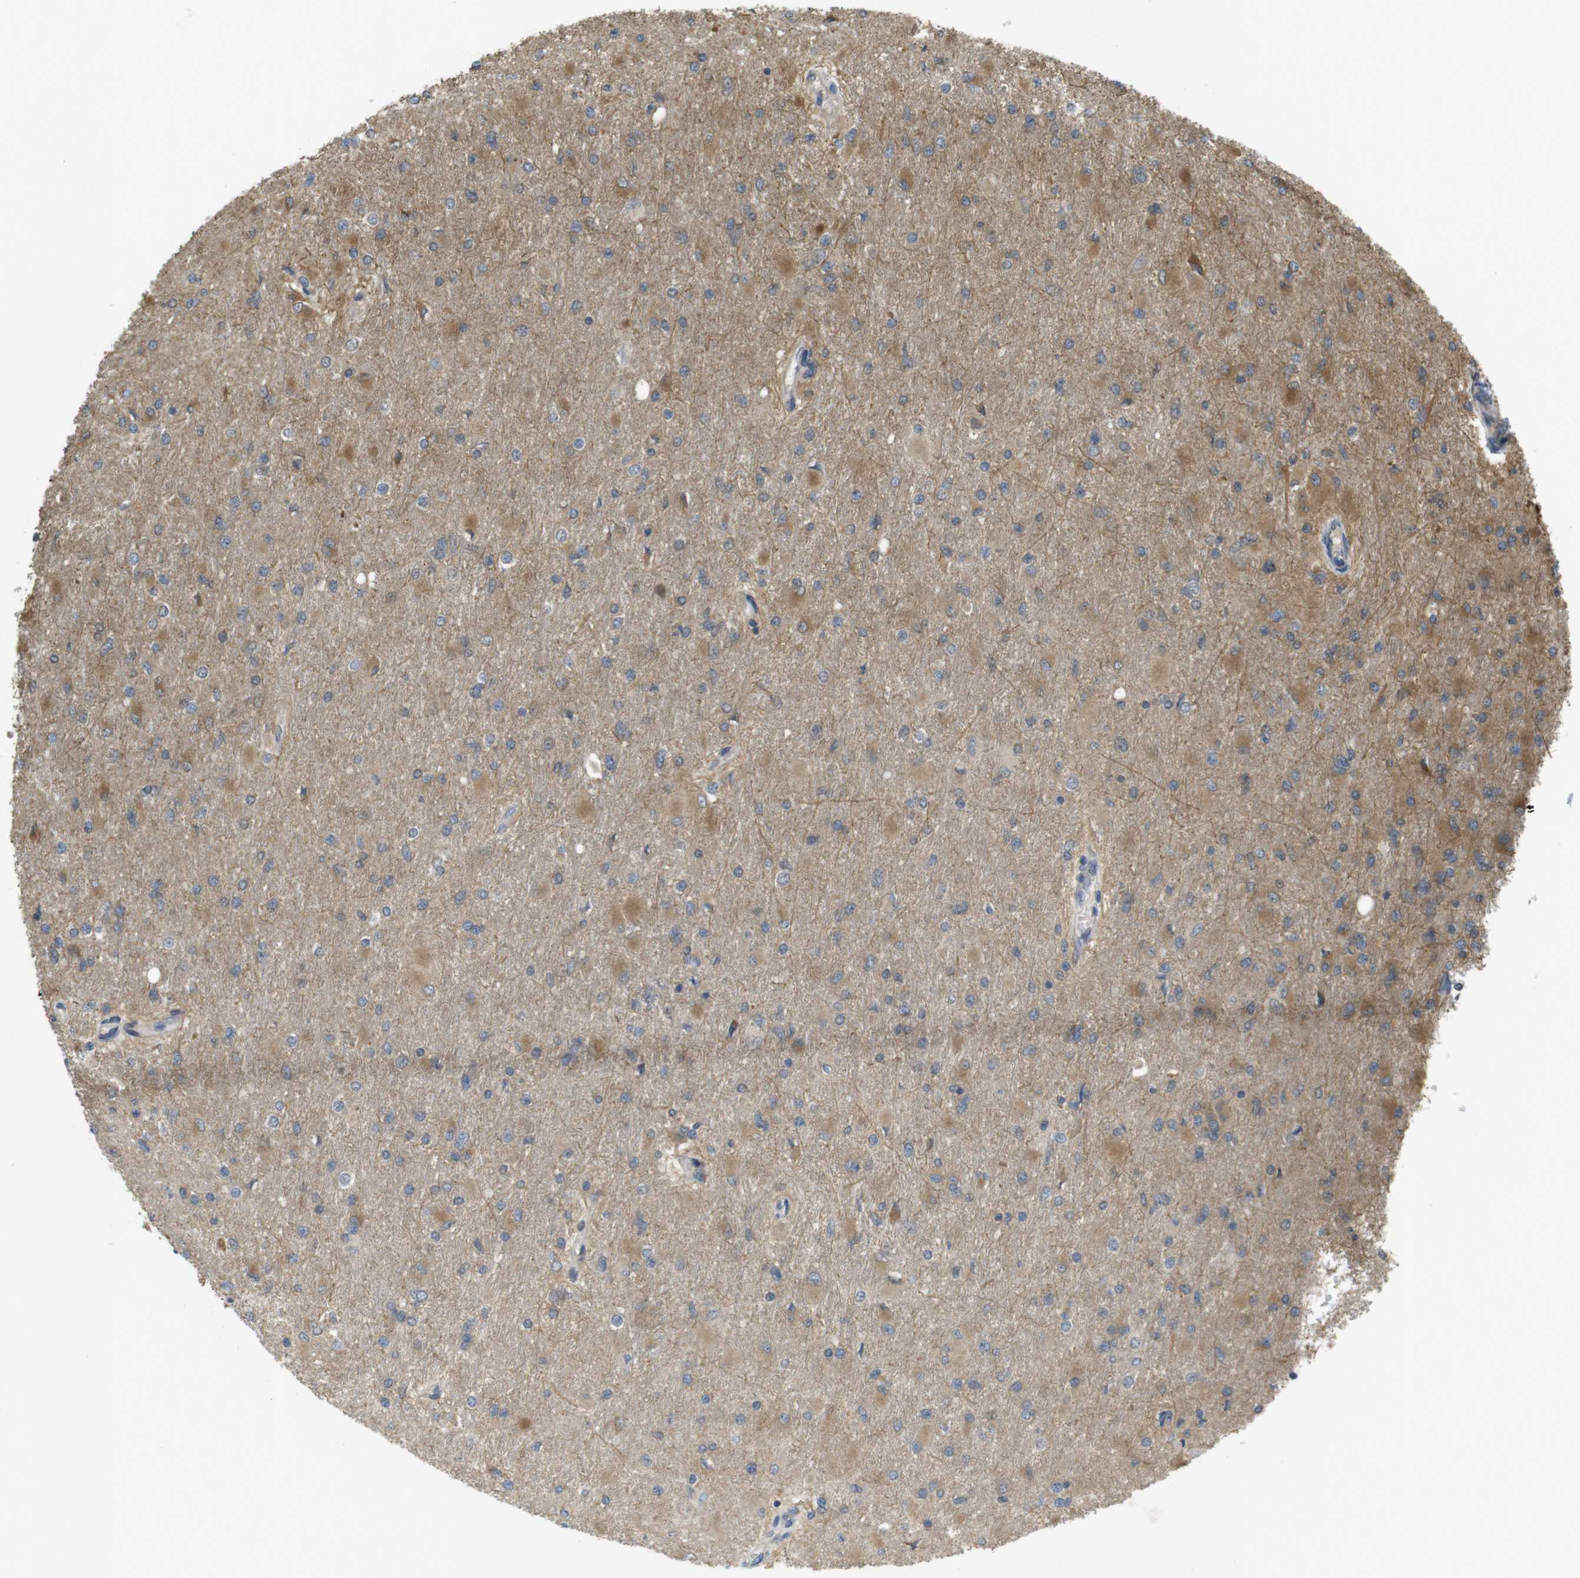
{"staining": {"intensity": "moderate", "quantity": "<25%", "location": "cytoplasmic/membranous"}, "tissue": "glioma", "cell_type": "Tumor cells", "image_type": "cancer", "snomed": [{"axis": "morphology", "description": "Glioma, malignant, High grade"}, {"axis": "topography", "description": "Cerebral cortex"}], "caption": "IHC of human glioma exhibits low levels of moderate cytoplasmic/membranous expression in about <25% of tumor cells.", "gene": "RNF130", "patient": {"sex": "female", "age": 36}}